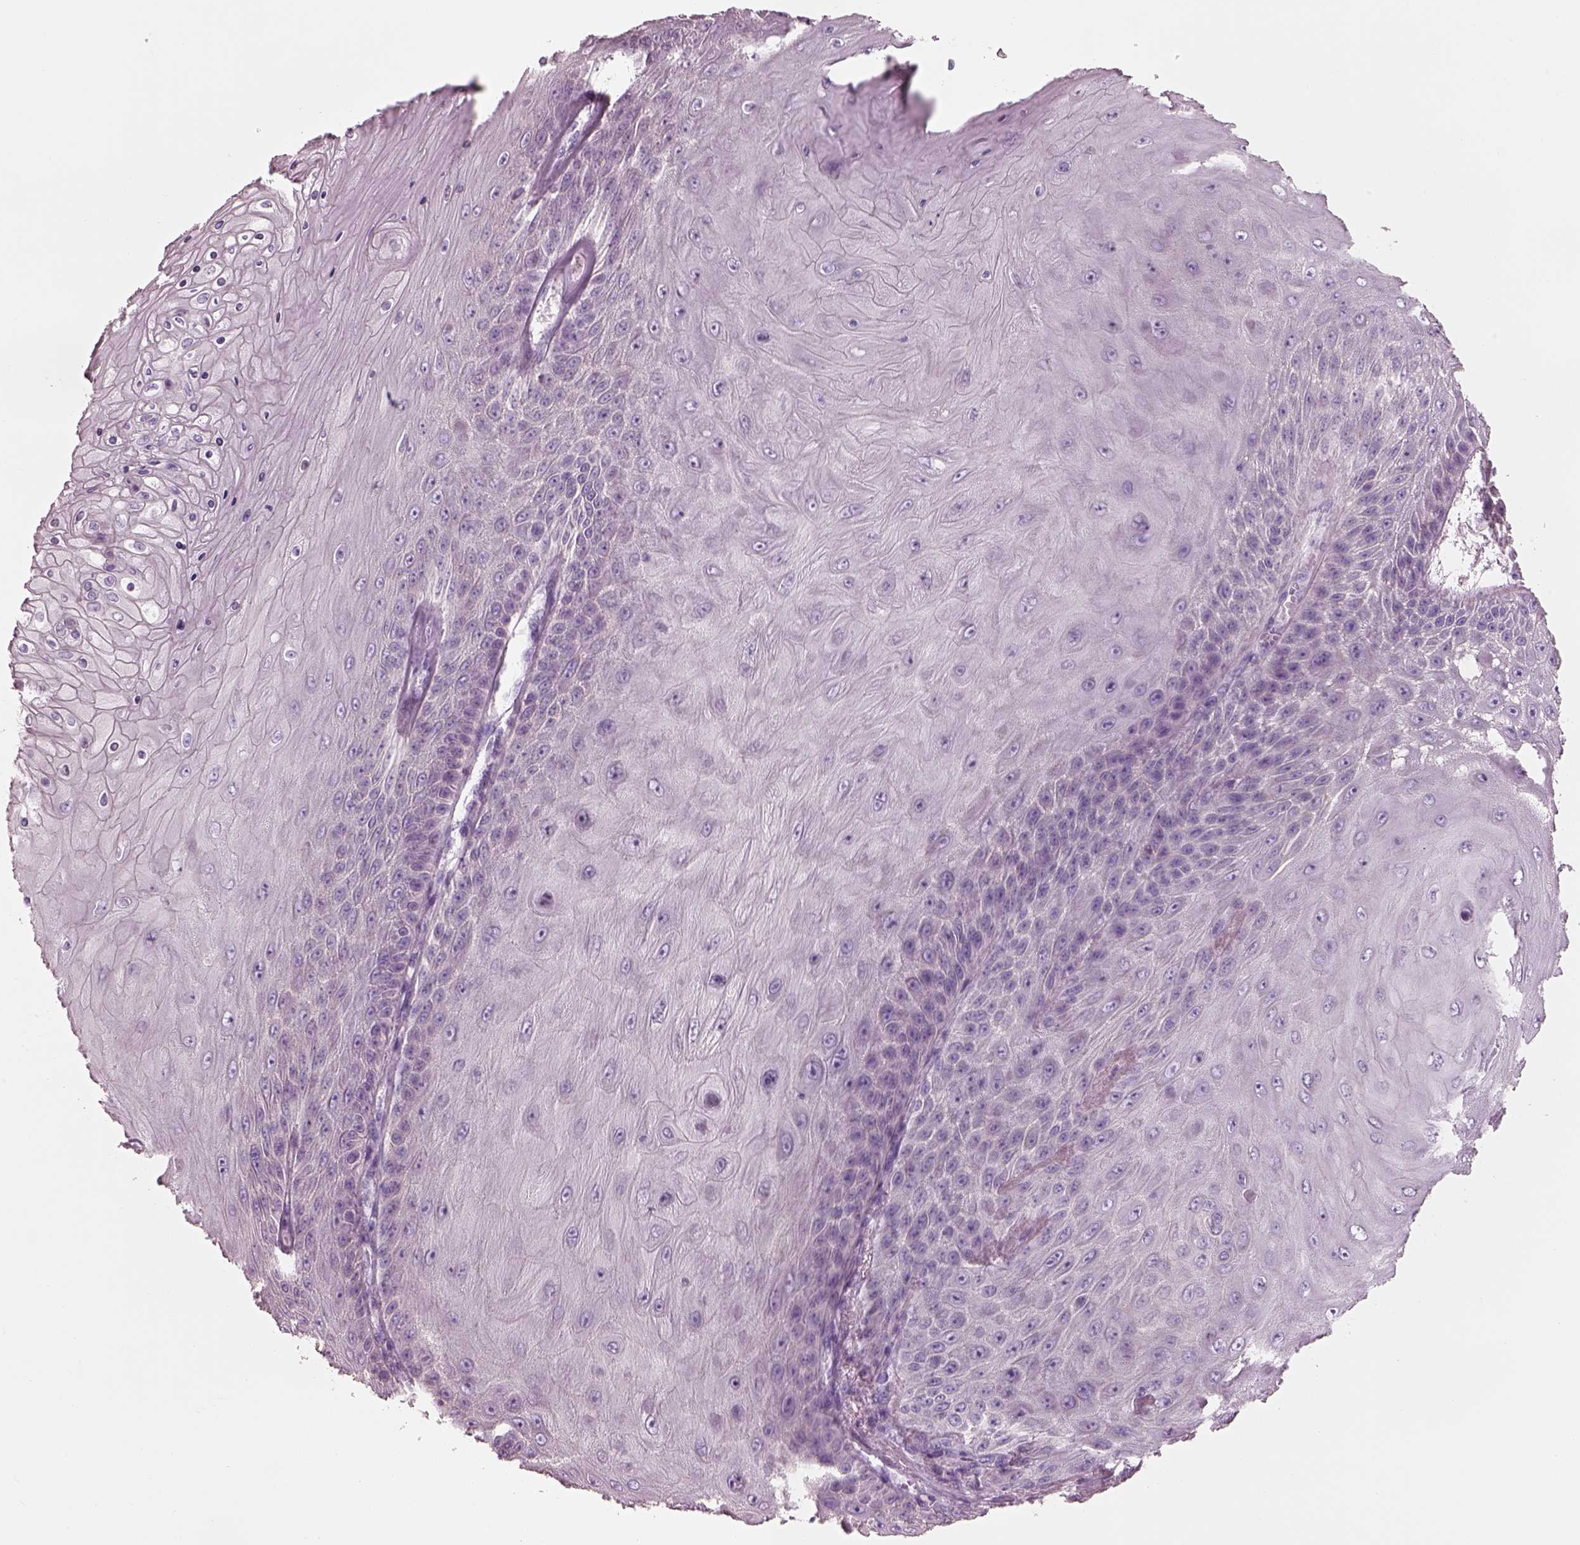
{"staining": {"intensity": "negative", "quantity": "none", "location": "none"}, "tissue": "skin cancer", "cell_type": "Tumor cells", "image_type": "cancer", "snomed": [{"axis": "morphology", "description": "Squamous cell carcinoma, NOS"}, {"axis": "topography", "description": "Skin"}], "caption": "Immunohistochemistry (IHC) of human skin cancer demonstrates no staining in tumor cells.", "gene": "SLC27A2", "patient": {"sex": "male", "age": 62}}